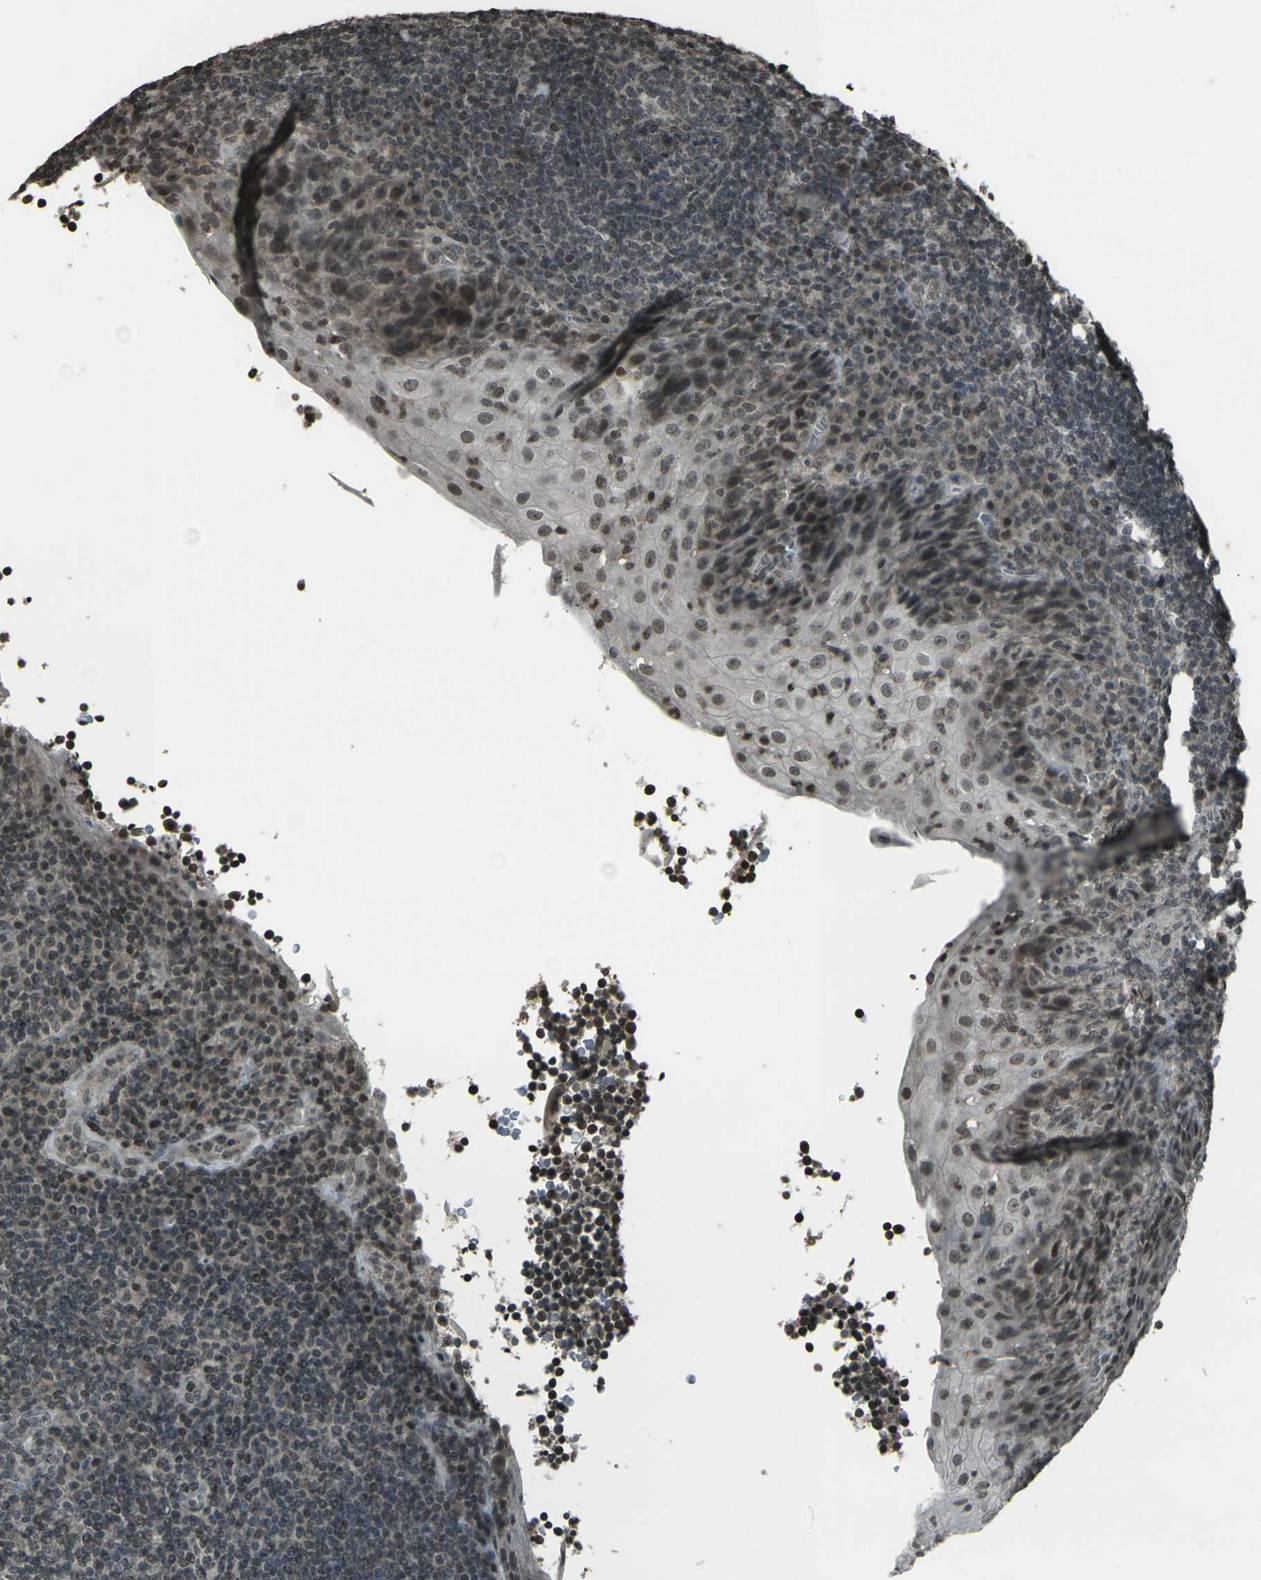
{"staining": {"intensity": "moderate", "quantity": "<25%", "location": "cytoplasmic/membranous,nuclear"}, "tissue": "tonsil", "cell_type": "Germinal center cells", "image_type": "normal", "snomed": [{"axis": "morphology", "description": "Normal tissue, NOS"}, {"axis": "topography", "description": "Tonsil"}], "caption": "Protein positivity by immunohistochemistry shows moderate cytoplasmic/membranous,nuclear positivity in approximately <25% of germinal center cells in benign tonsil. The protein is shown in brown color, while the nuclei are stained blue.", "gene": "PRPF8", "patient": {"sex": "male", "age": 37}}